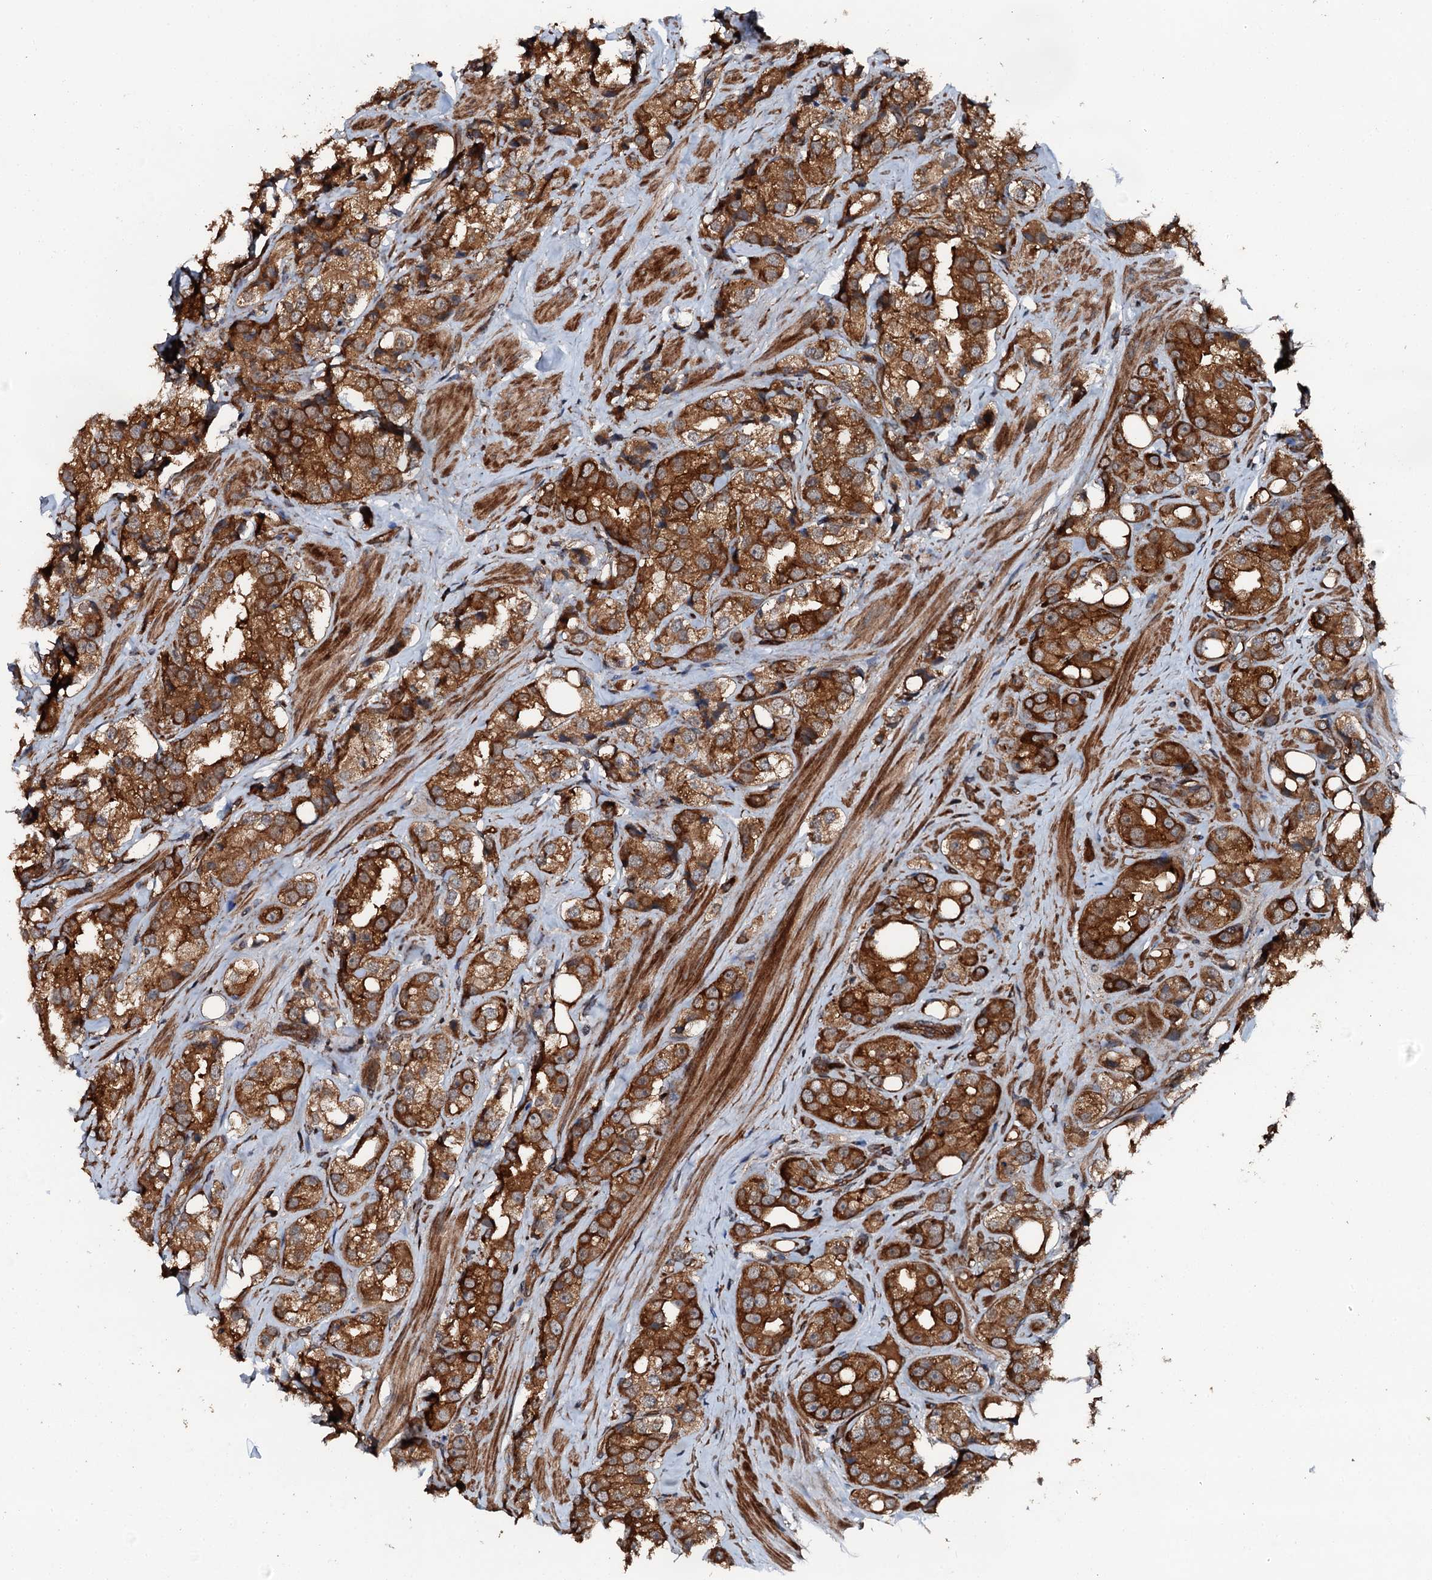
{"staining": {"intensity": "strong", "quantity": ">75%", "location": "cytoplasmic/membranous"}, "tissue": "prostate cancer", "cell_type": "Tumor cells", "image_type": "cancer", "snomed": [{"axis": "morphology", "description": "Adenocarcinoma, NOS"}, {"axis": "topography", "description": "Prostate"}], "caption": "The immunohistochemical stain highlights strong cytoplasmic/membranous staining in tumor cells of prostate cancer tissue. The staining was performed using DAB, with brown indicating positive protein expression. Nuclei are stained blue with hematoxylin.", "gene": "FLYWCH1", "patient": {"sex": "male", "age": 79}}